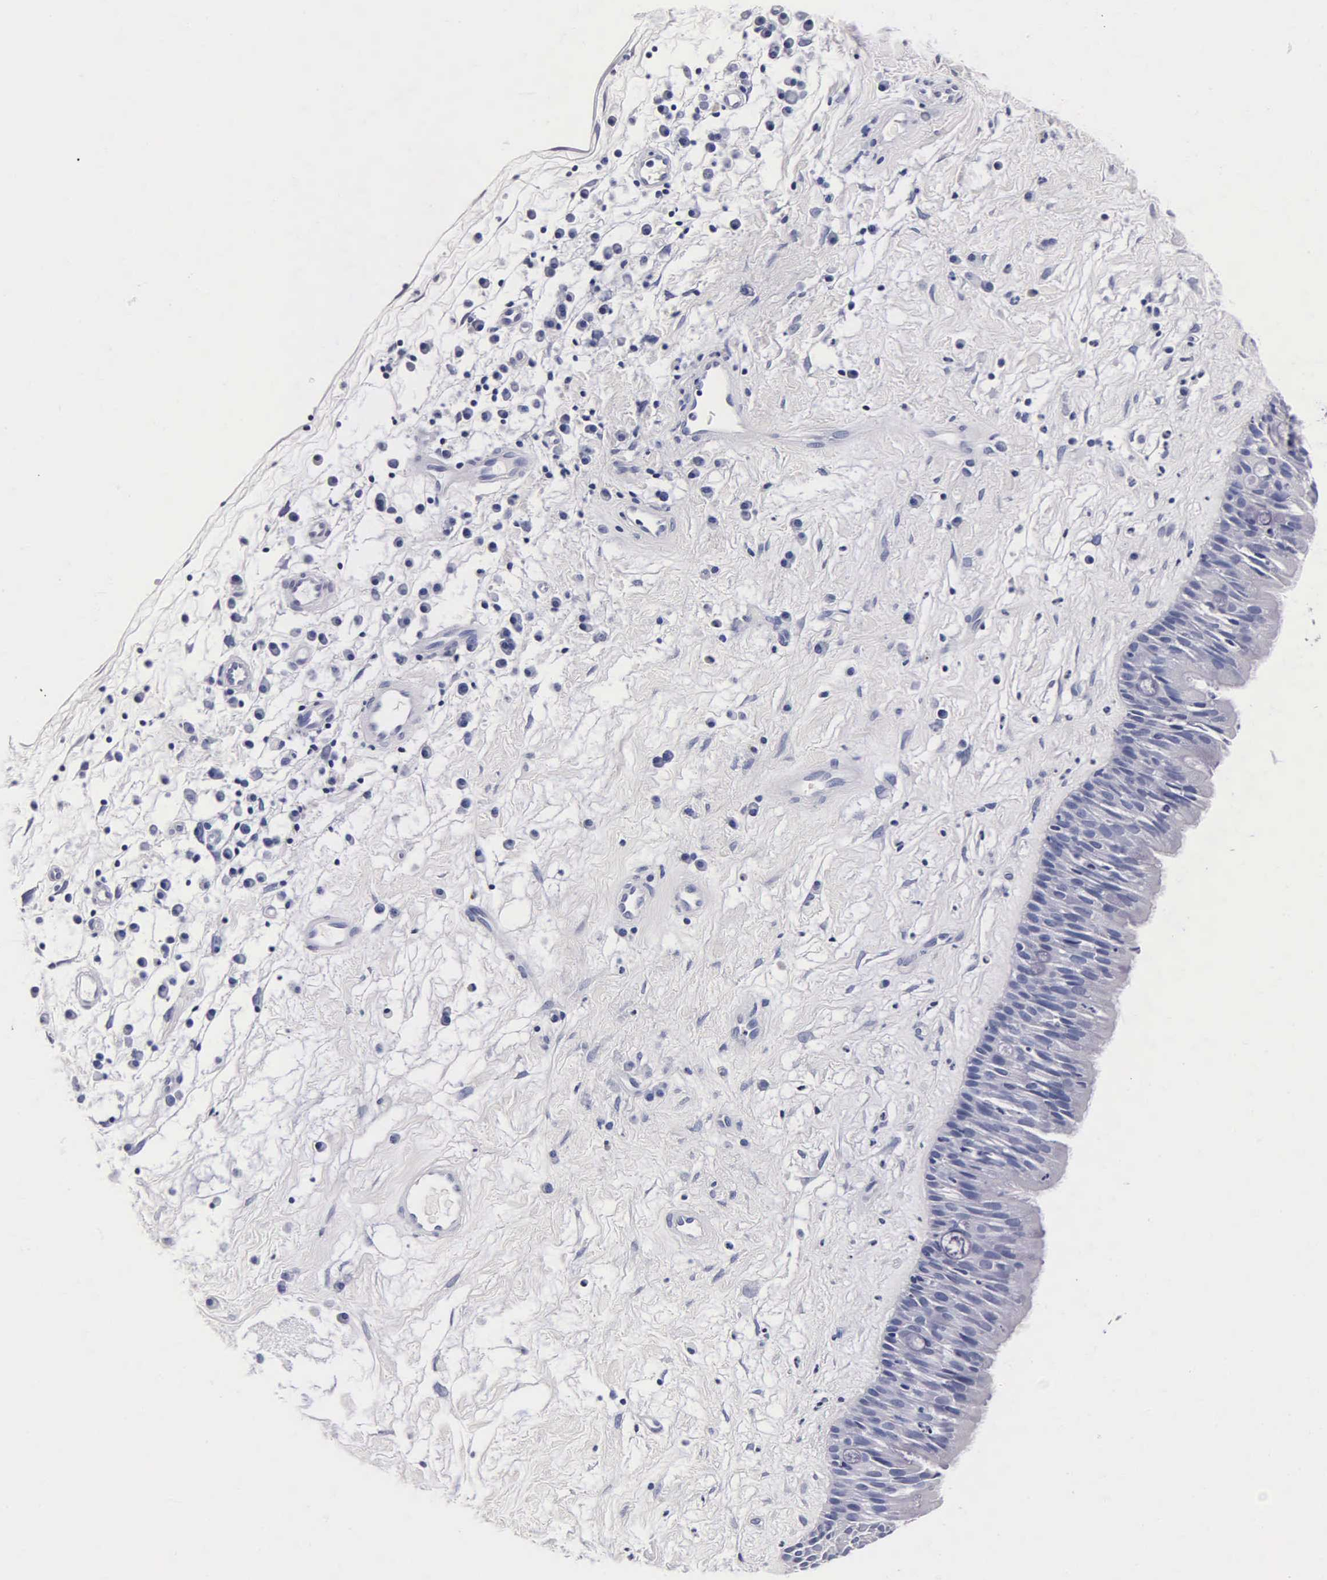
{"staining": {"intensity": "negative", "quantity": "none", "location": "none"}, "tissue": "nasopharynx", "cell_type": "Respiratory epithelial cells", "image_type": "normal", "snomed": [{"axis": "morphology", "description": "Normal tissue, NOS"}, {"axis": "topography", "description": "Nasopharynx"}], "caption": "Immunohistochemistry (IHC) micrograph of normal human nasopharynx stained for a protein (brown), which shows no expression in respiratory epithelial cells.", "gene": "INS", "patient": {"sex": "male", "age": 13}}